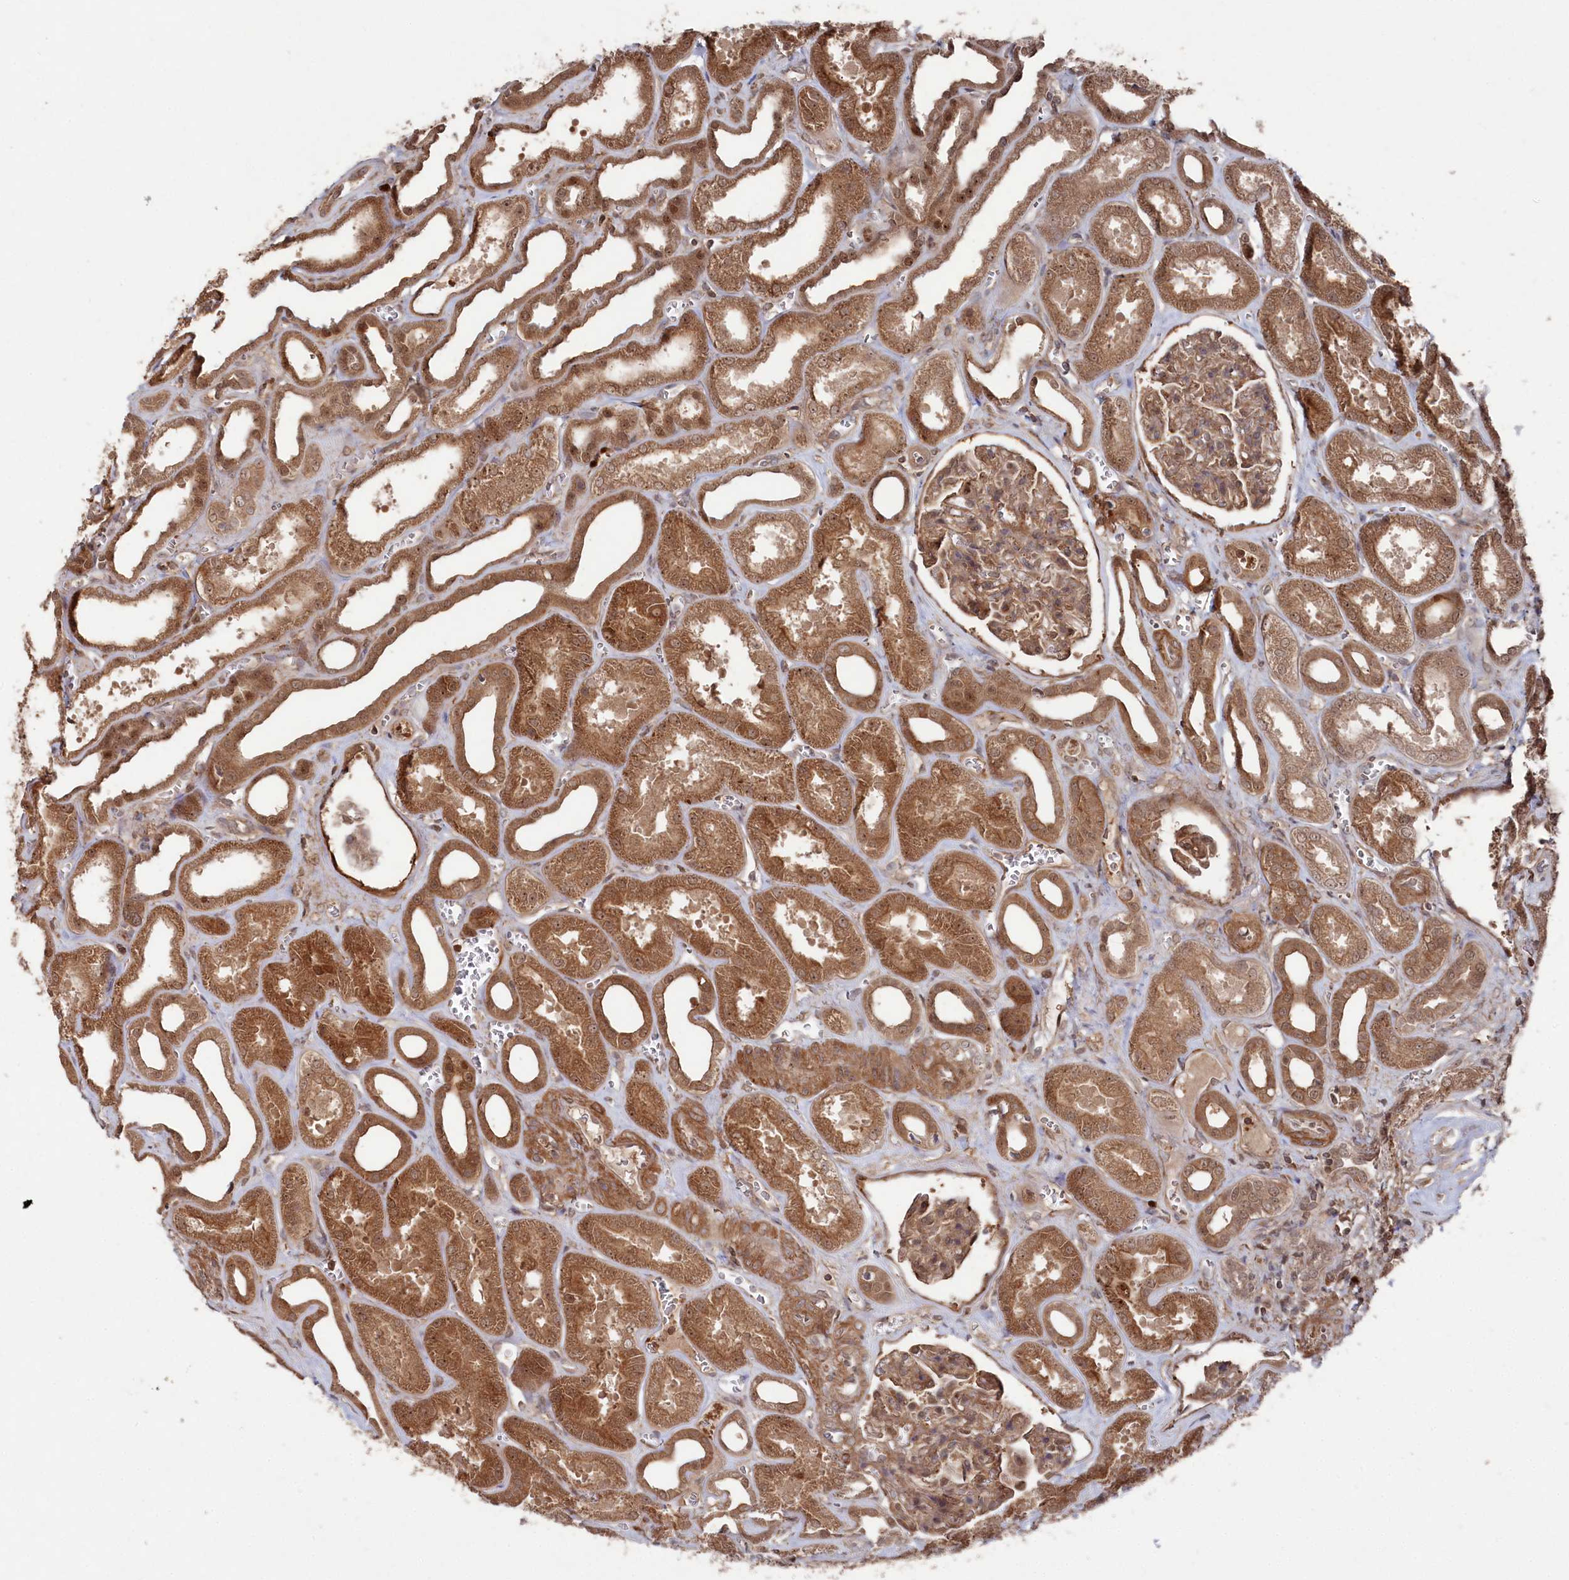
{"staining": {"intensity": "moderate", "quantity": ">75%", "location": "cytoplasmic/membranous"}, "tissue": "kidney", "cell_type": "Cells in glomeruli", "image_type": "normal", "snomed": [{"axis": "morphology", "description": "Normal tissue, NOS"}, {"axis": "morphology", "description": "Adenocarcinoma, NOS"}, {"axis": "topography", "description": "Kidney"}], "caption": "DAB immunohistochemical staining of unremarkable kidney exhibits moderate cytoplasmic/membranous protein positivity in approximately >75% of cells in glomeruli. (Stains: DAB (3,3'-diaminobenzidine) in brown, nuclei in blue, Microscopy: brightfield microscopy at high magnification).", "gene": "BORCS7", "patient": {"sex": "female", "age": 68}}